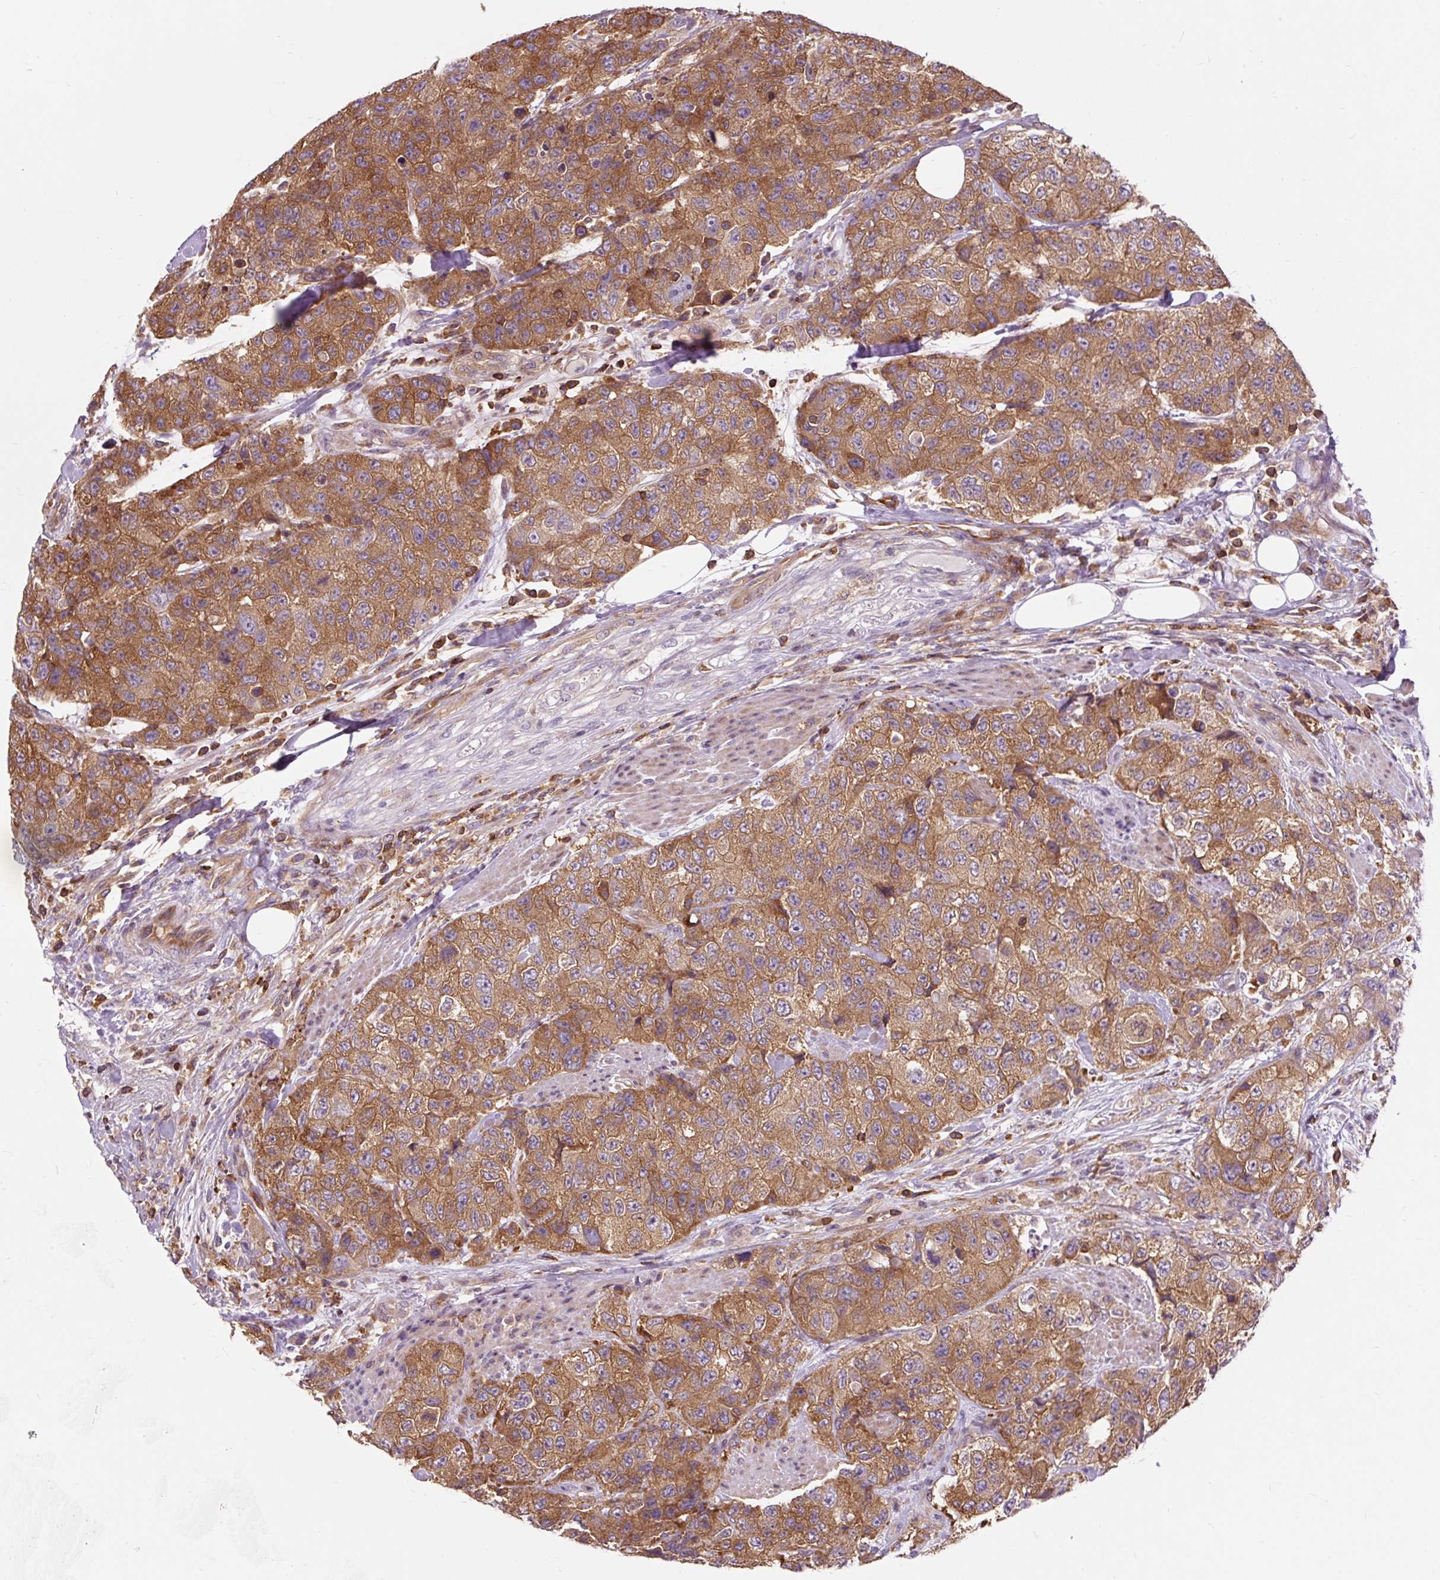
{"staining": {"intensity": "moderate", "quantity": ">75%", "location": "cytoplasmic/membranous"}, "tissue": "urothelial cancer", "cell_type": "Tumor cells", "image_type": "cancer", "snomed": [{"axis": "morphology", "description": "Urothelial carcinoma, High grade"}, {"axis": "topography", "description": "Urinary bladder"}], "caption": "Urothelial cancer stained with a protein marker exhibits moderate staining in tumor cells.", "gene": "CISD3", "patient": {"sex": "female", "age": 78}}